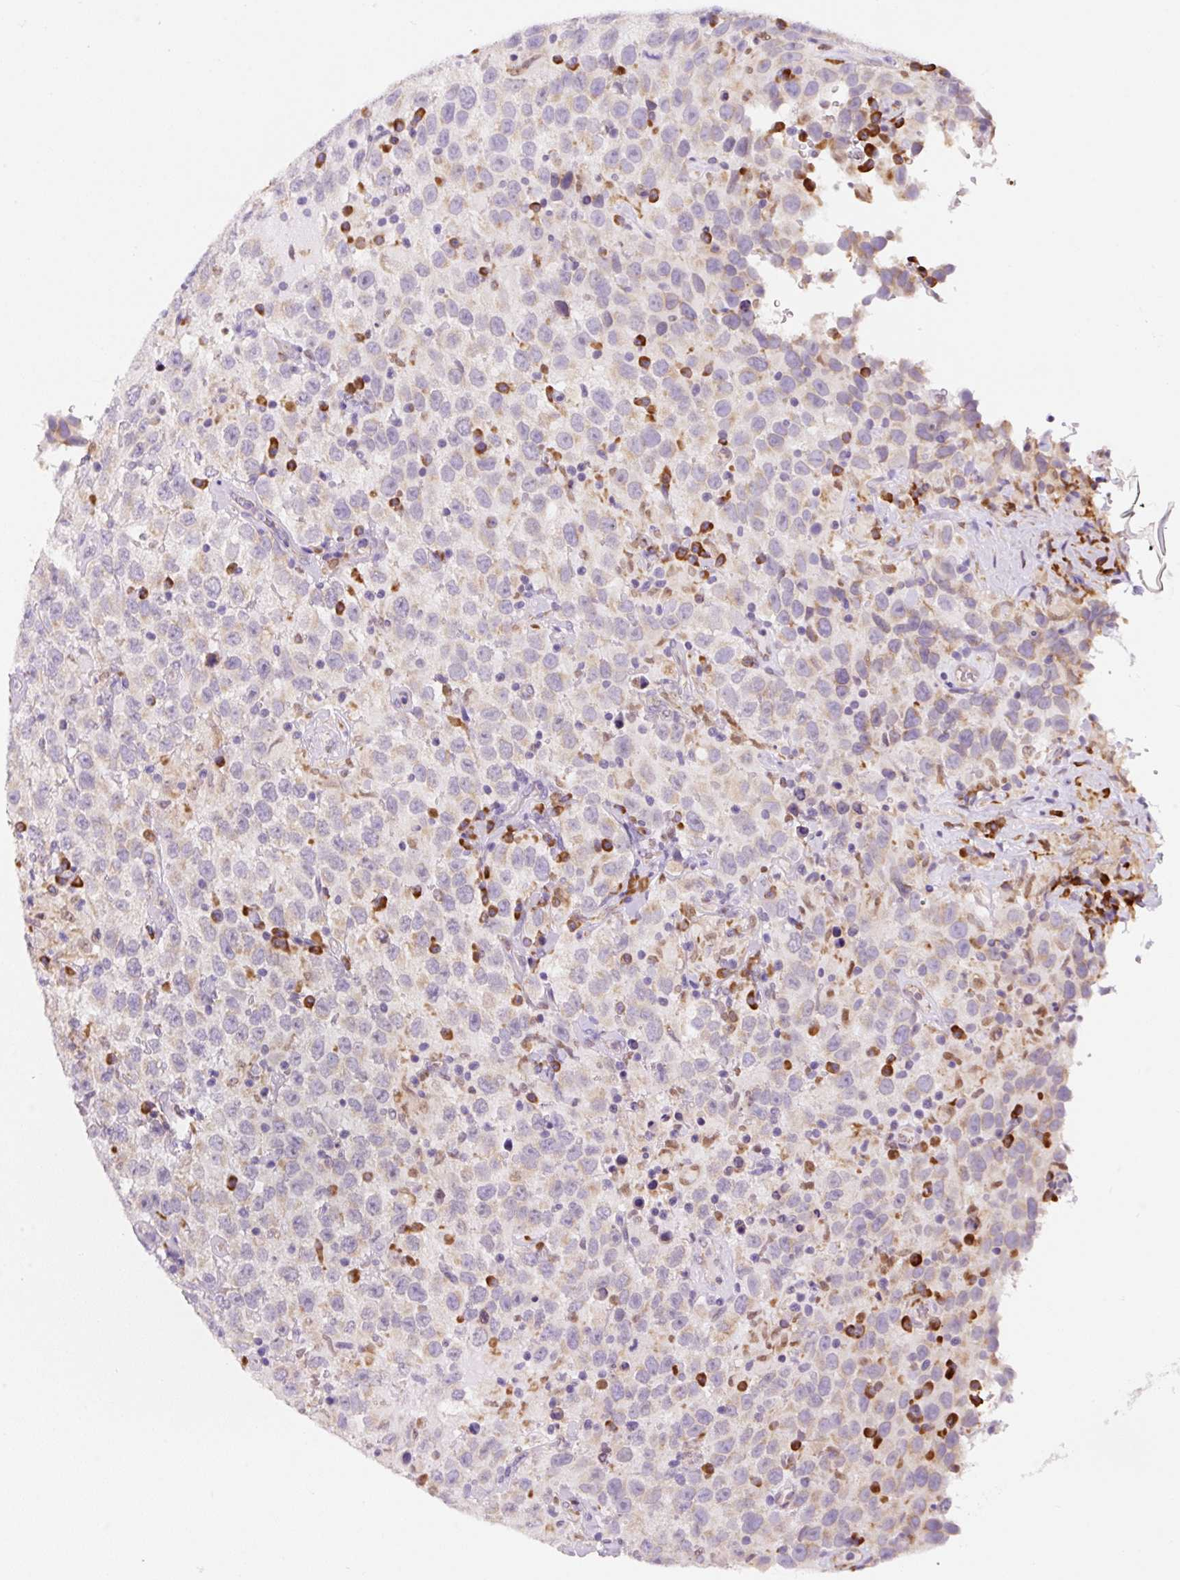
{"staining": {"intensity": "negative", "quantity": "none", "location": "none"}, "tissue": "testis cancer", "cell_type": "Tumor cells", "image_type": "cancer", "snomed": [{"axis": "morphology", "description": "Seminoma, NOS"}, {"axis": "topography", "description": "Testis"}], "caption": "The immunohistochemistry micrograph has no significant expression in tumor cells of testis cancer (seminoma) tissue.", "gene": "DDOST", "patient": {"sex": "male", "age": 41}}